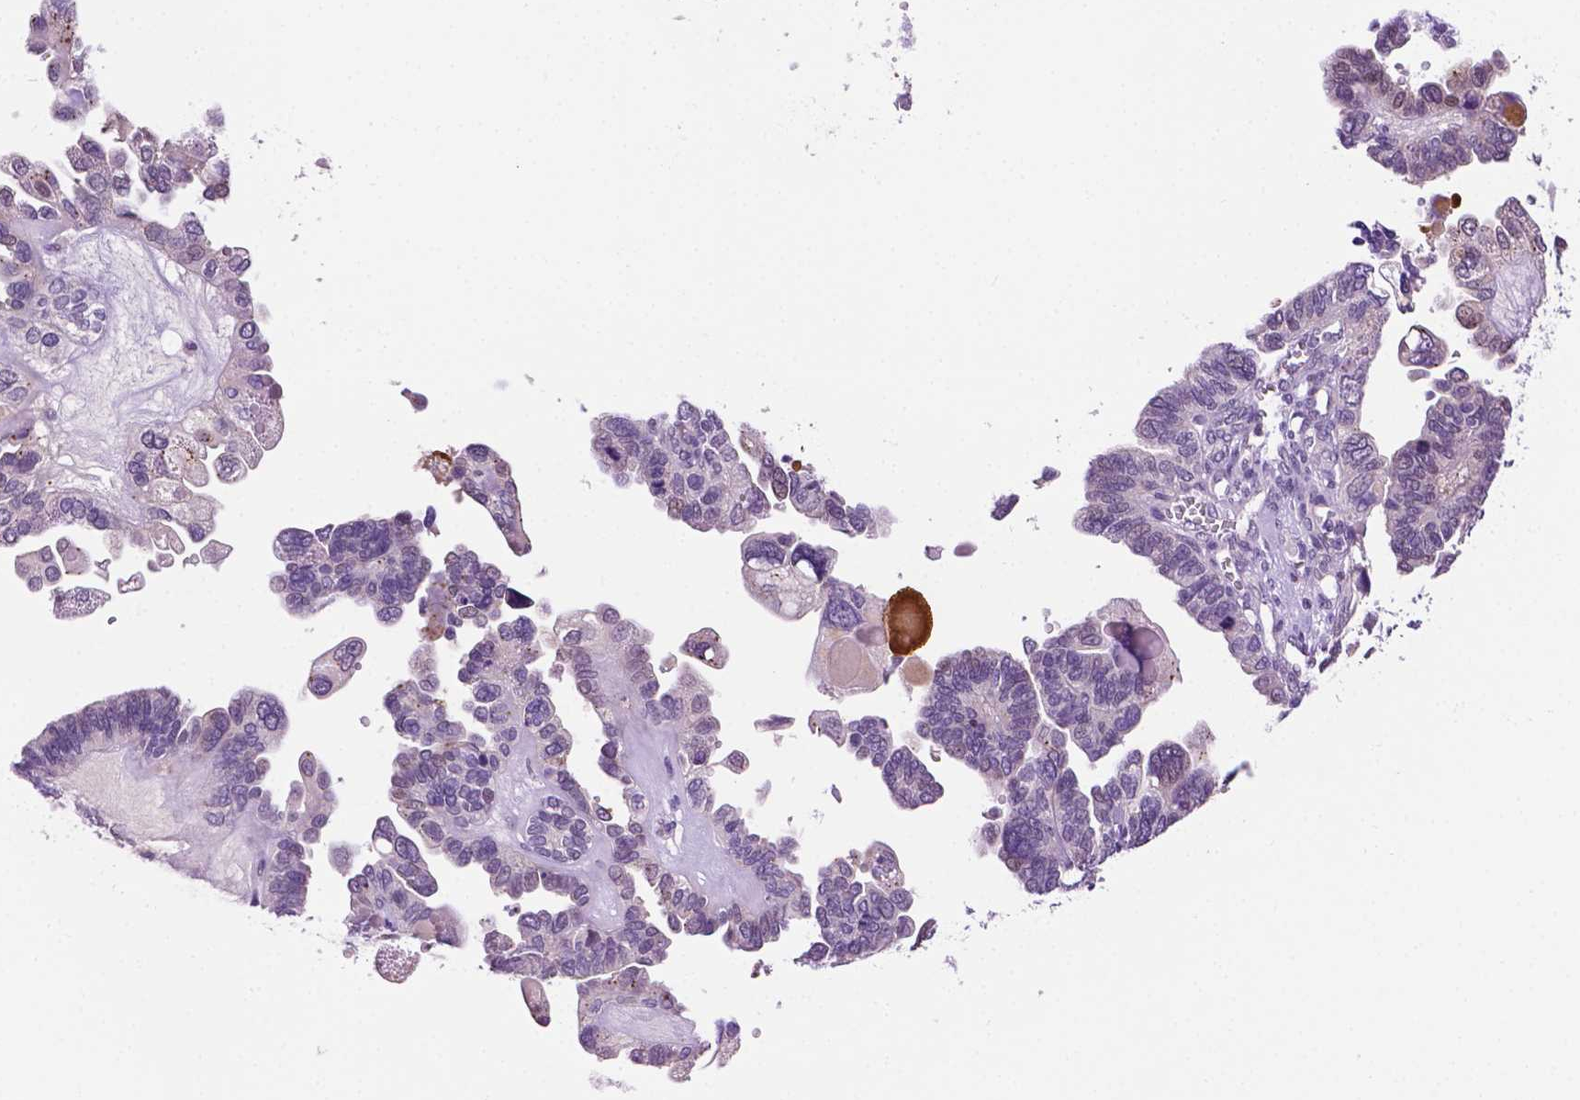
{"staining": {"intensity": "negative", "quantity": "none", "location": "none"}, "tissue": "ovarian cancer", "cell_type": "Tumor cells", "image_type": "cancer", "snomed": [{"axis": "morphology", "description": "Cystadenocarcinoma, serous, NOS"}, {"axis": "topography", "description": "Ovary"}], "caption": "Immunohistochemical staining of ovarian serous cystadenocarcinoma reveals no significant staining in tumor cells.", "gene": "MMP27", "patient": {"sex": "female", "age": 51}}